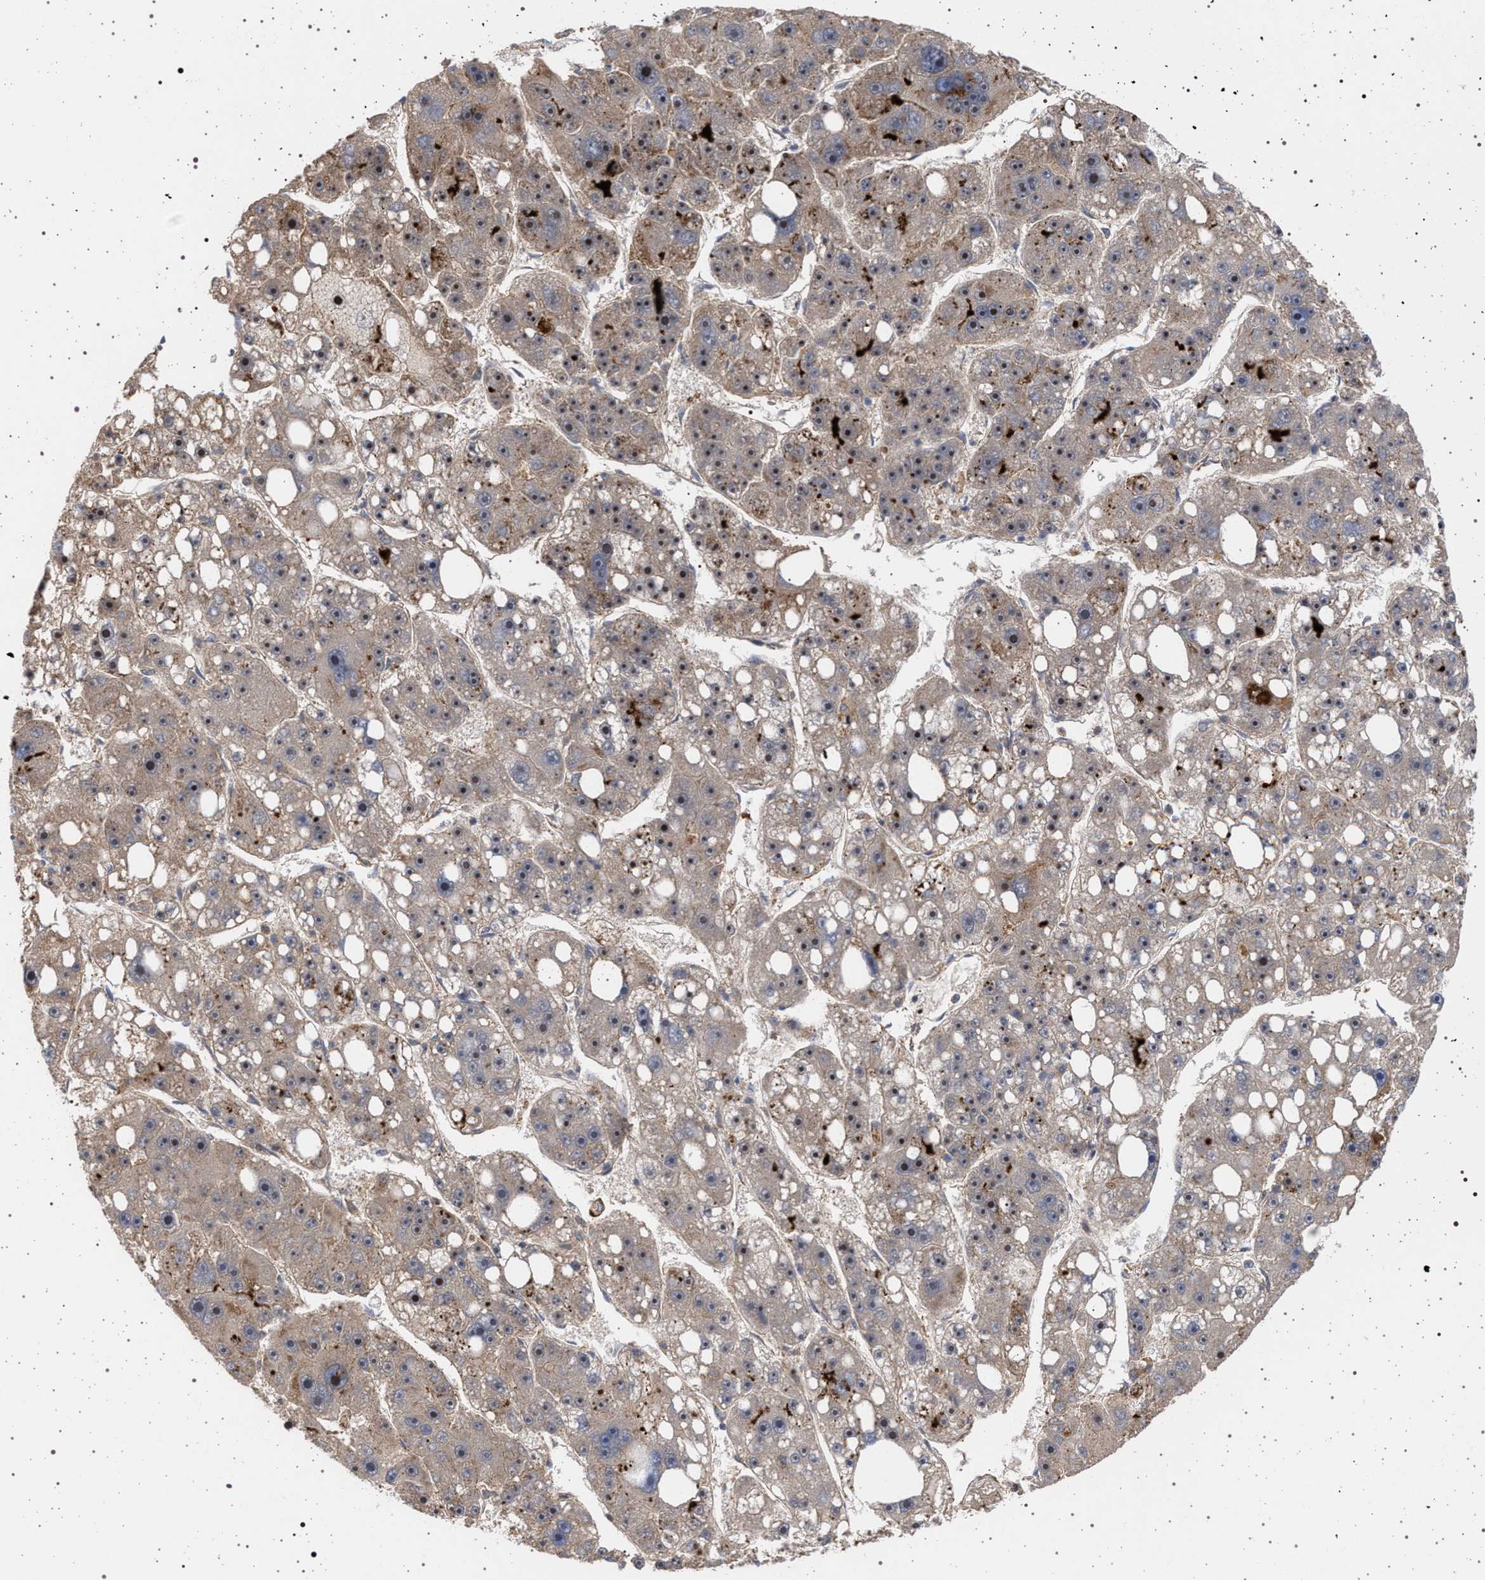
{"staining": {"intensity": "moderate", "quantity": "25%-75%", "location": "nuclear"}, "tissue": "liver cancer", "cell_type": "Tumor cells", "image_type": "cancer", "snomed": [{"axis": "morphology", "description": "Carcinoma, Hepatocellular, NOS"}, {"axis": "topography", "description": "Liver"}], "caption": "About 25%-75% of tumor cells in liver cancer (hepatocellular carcinoma) demonstrate moderate nuclear protein positivity as visualized by brown immunohistochemical staining.", "gene": "RBM48", "patient": {"sex": "female", "age": 61}}